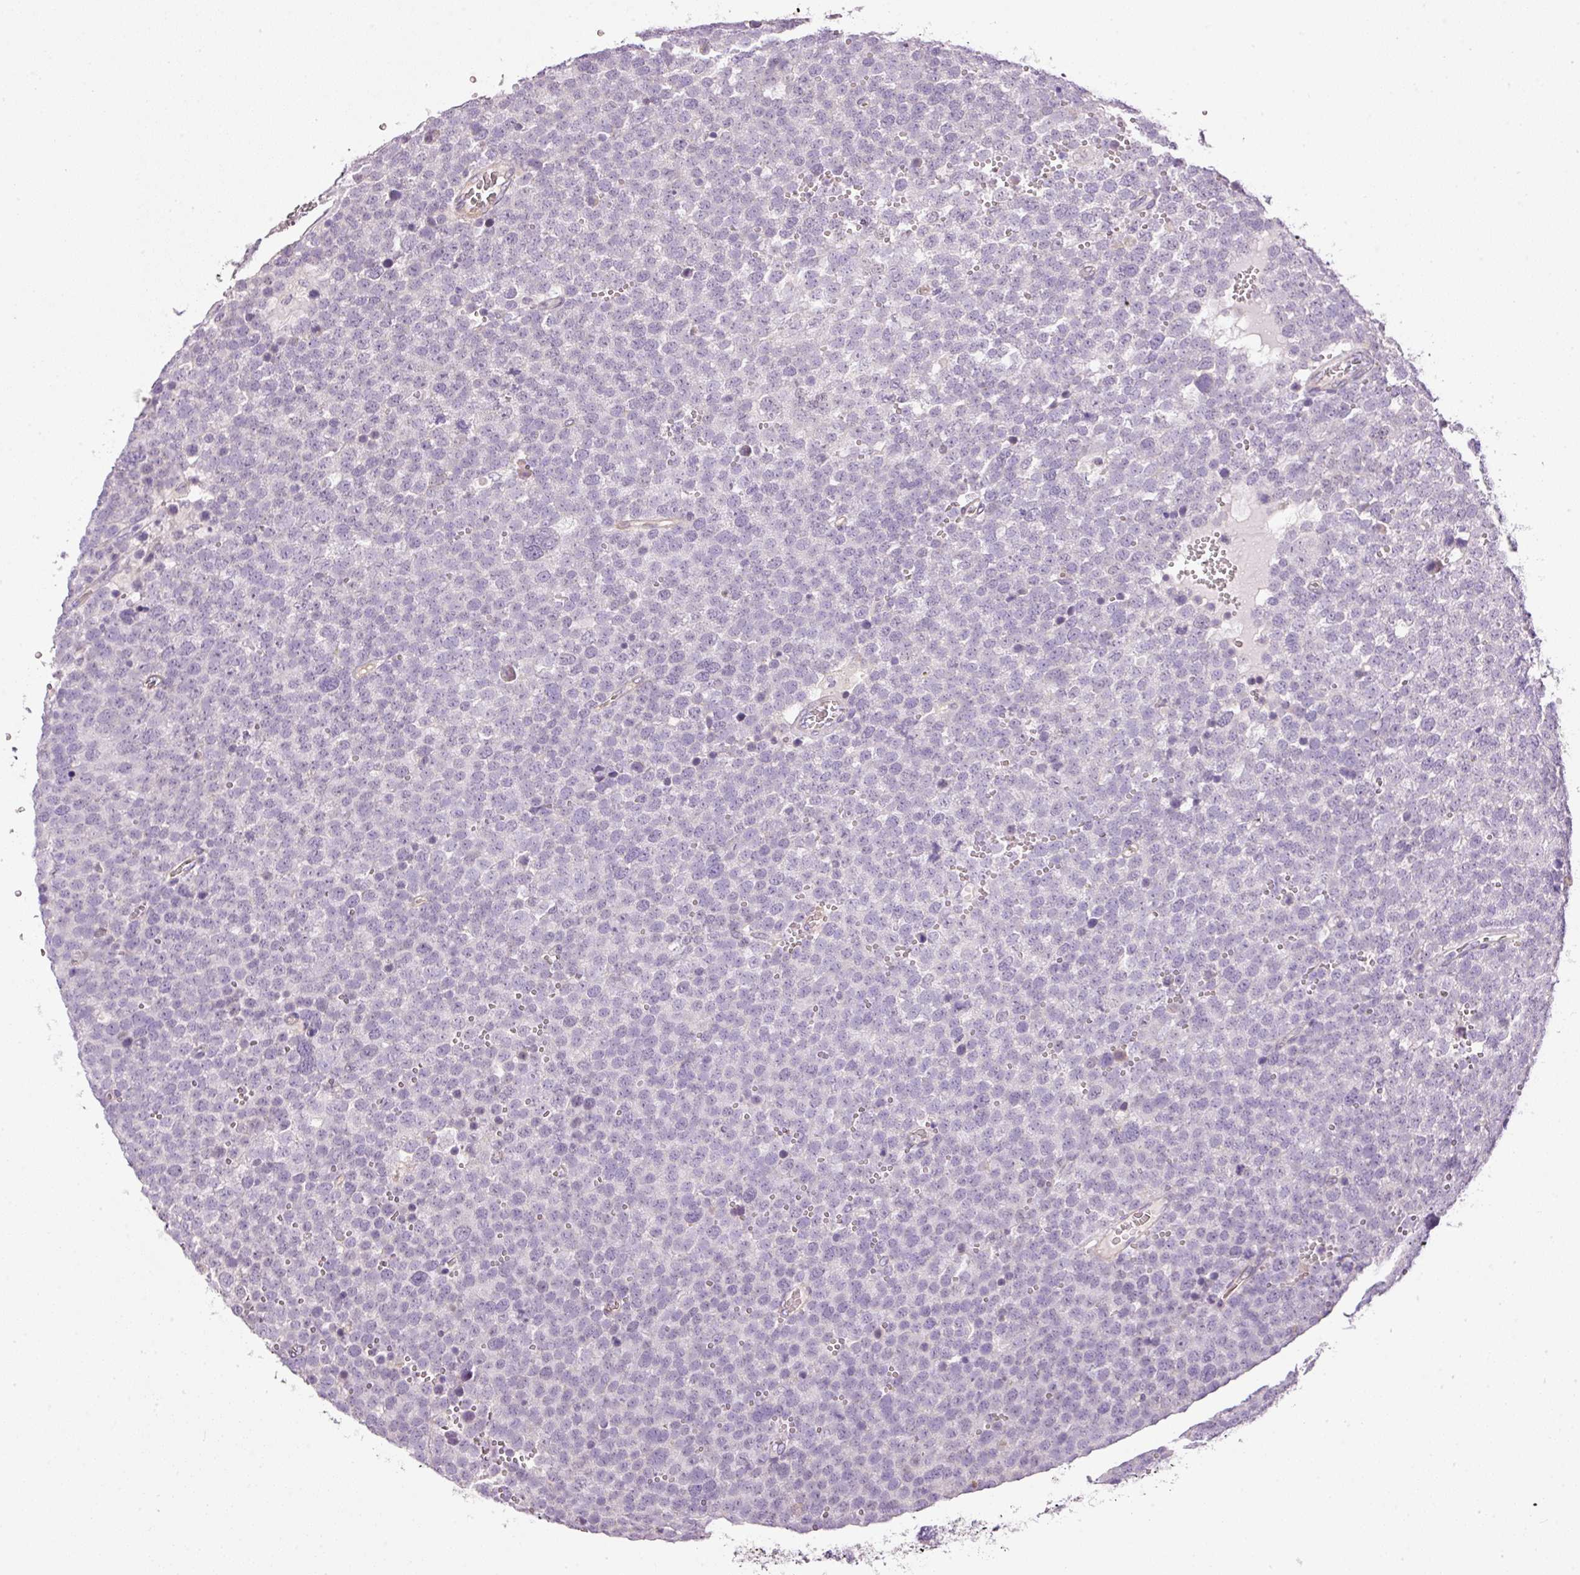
{"staining": {"intensity": "negative", "quantity": "none", "location": "none"}, "tissue": "testis cancer", "cell_type": "Tumor cells", "image_type": "cancer", "snomed": [{"axis": "morphology", "description": "Seminoma, NOS"}, {"axis": "topography", "description": "Testis"}], "caption": "This is an immunohistochemistry (IHC) histopathology image of human testis cancer. There is no staining in tumor cells.", "gene": "KPNA5", "patient": {"sex": "male", "age": 71}}